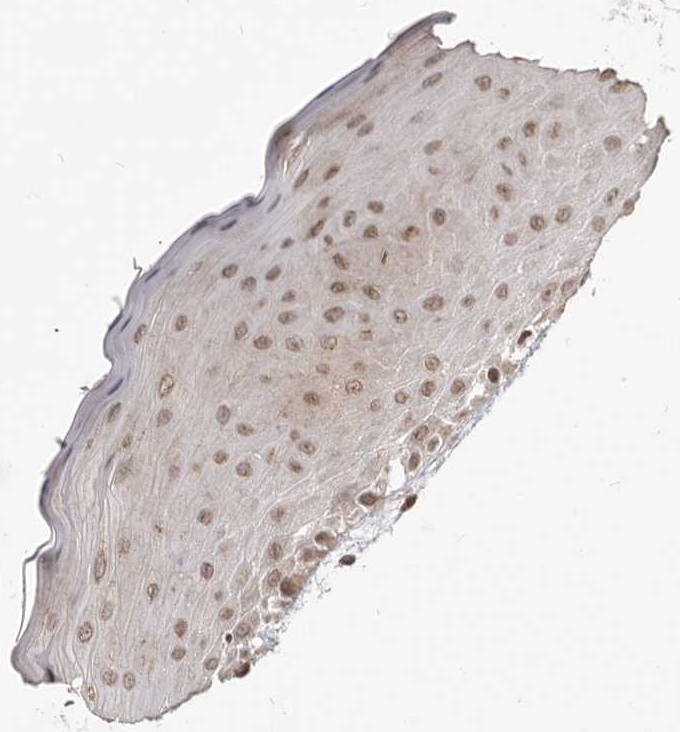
{"staining": {"intensity": "moderate", "quantity": "25%-75%", "location": "cytoplasmic/membranous,nuclear"}, "tissue": "oral mucosa", "cell_type": "Squamous epithelial cells", "image_type": "normal", "snomed": [{"axis": "morphology", "description": "Normal tissue, NOS"}, {"axis": "topography", "description": "Oral tissue"}], "caption": "There is medium levels of moderate cytoplasmic/membranous,nuclear positivity in squamous epithelial cells of benign oral mucosa, as demonstrated by immunohistochemical staining (brown color).", "gene": "THUMPD1", "patient": {"sex": "male", "age": 13}}